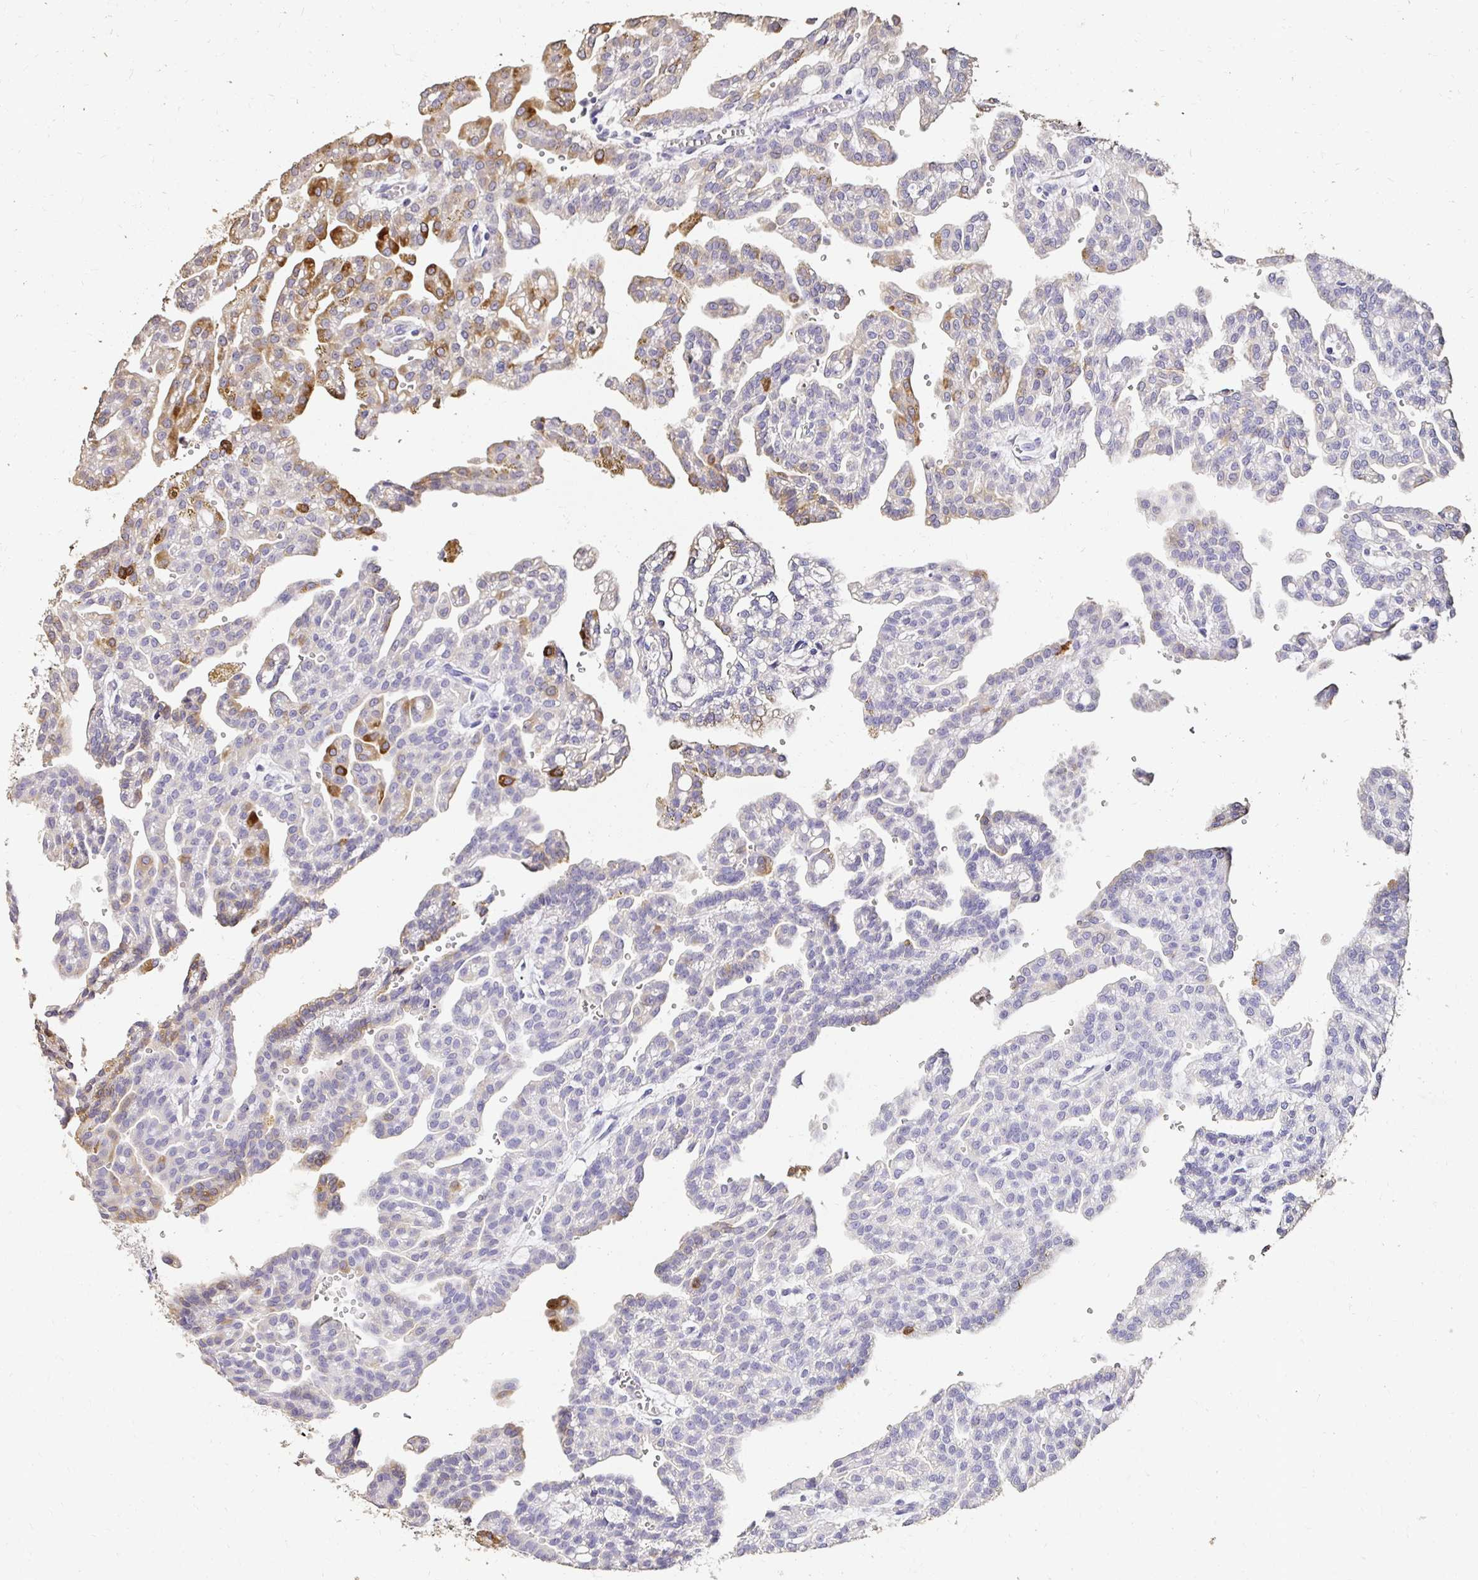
{"staining": {"intensity": "moderate", "quantity": "<25%", "location": "cytoplasmic/membranous"}, "tissue": "renal cancer", "cell_type": "Tumor cells", "image_type": "cancer", "snomed": [{"axis": "morphology", "description": "Adenocarcinoma, NOS"}, {"axis": "topography", "description": "Kidney"}], "caption": "Immunohistochemistry (IHC) image of neoplastic tissue: human renal adenocarcinoma stained using immunohistochemistry demonstrates low levels of moderate protein expression localized specifically in the cytoplasmic/membranous of tumor cells, appearing as a cytoplasmic/membranous brown color.", "gene": "UGT1A6", "patient": {"sex": "male", "age": 63}}